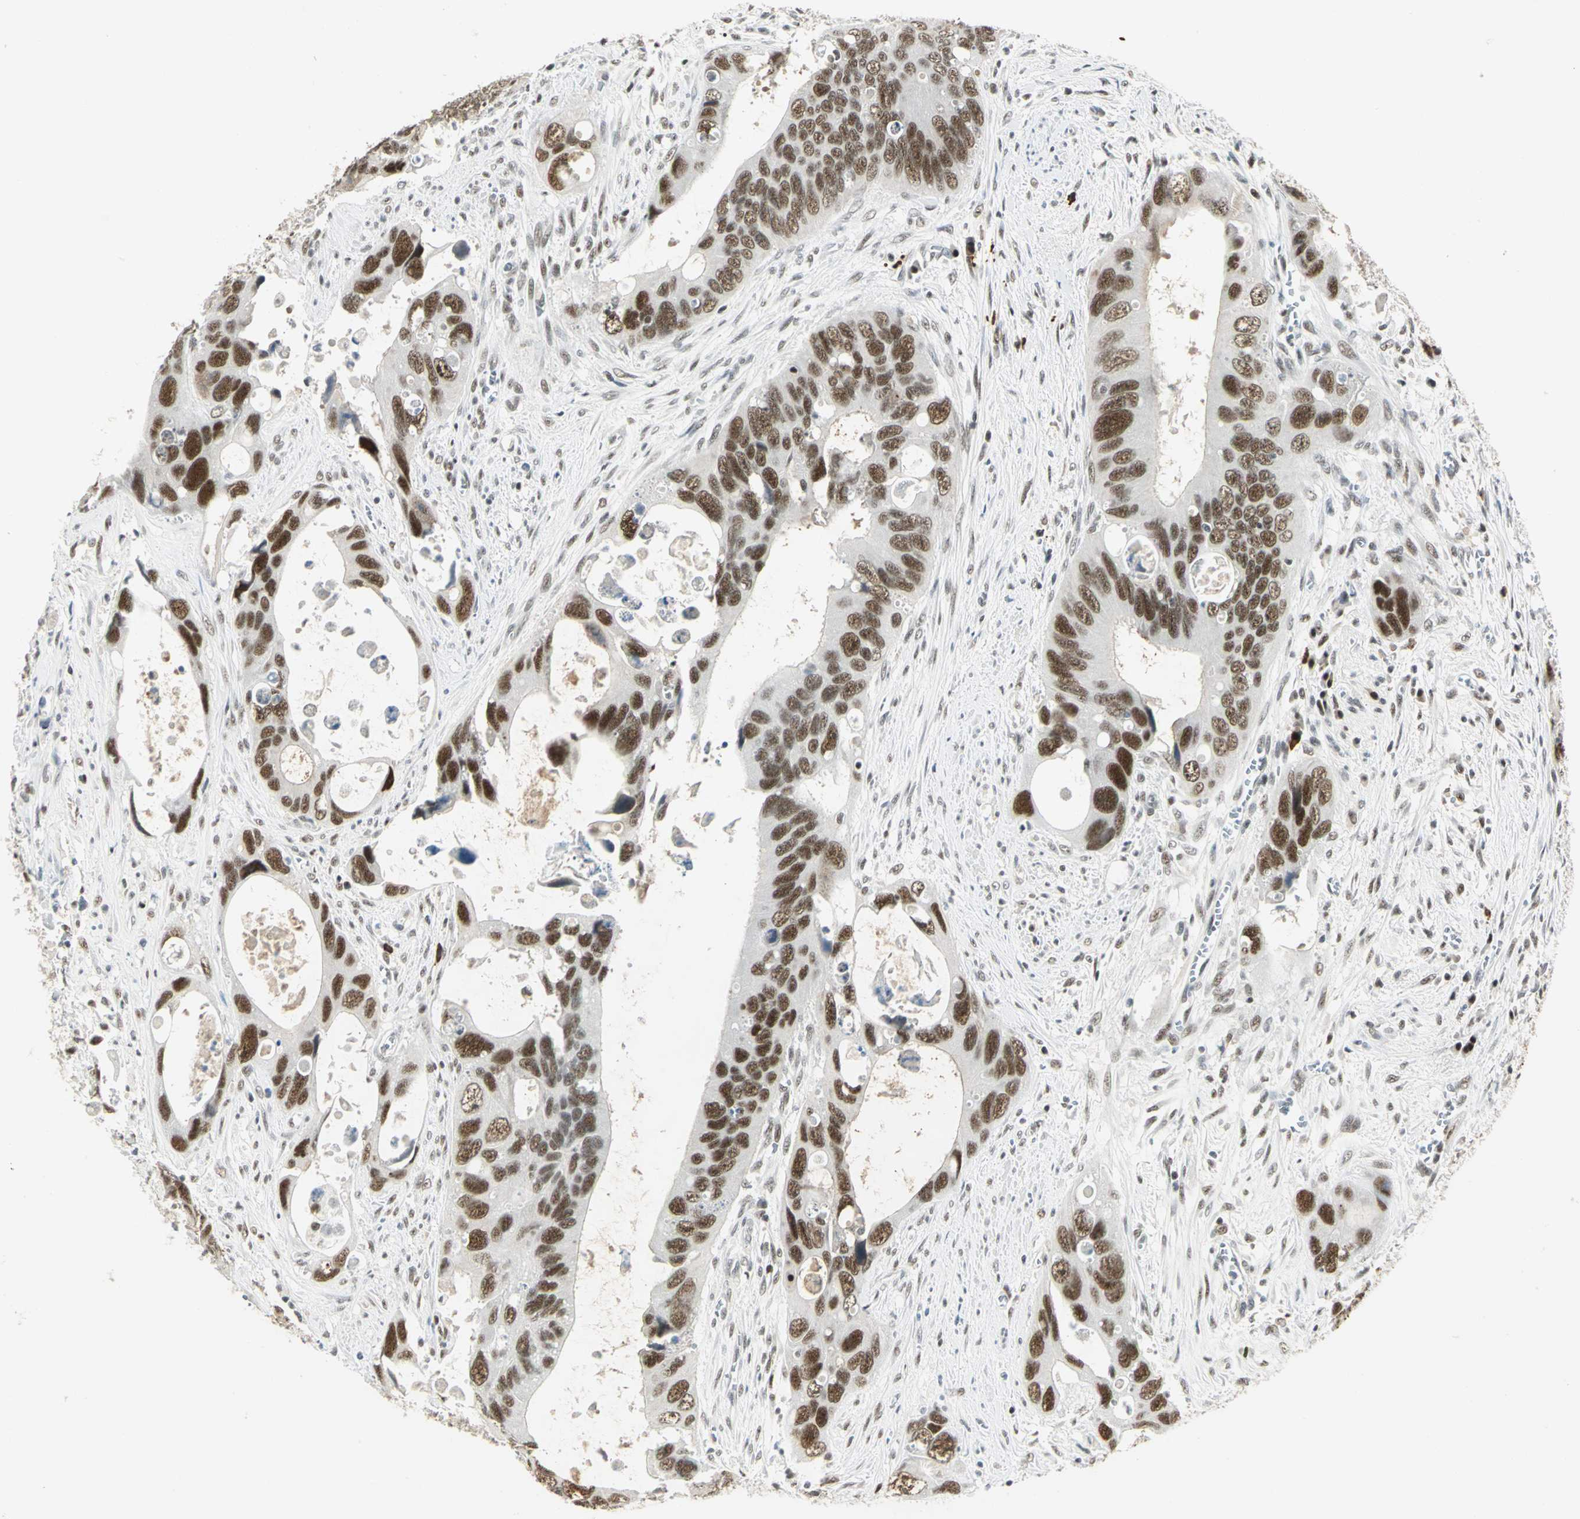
{"staining": {"intensity": "moderate", "quantity": ">75%", "location": "nuclear"}, "tissue": "colorectal cancer", "cell_type": "Tumor cells", "image_type": "cancer", "snomed": [{"axis": "morphology", "description": "Adenocarcinoma, NOS"}, {"axis": "topography", "description": "Rectum"}], "caption": "Adenocarcinoma (colorectal) tissue shows moderate nuclear expression in about >75% of tumor cells", "gene": "CCNT1", "patient": {"sex": "male", "age": 70}}